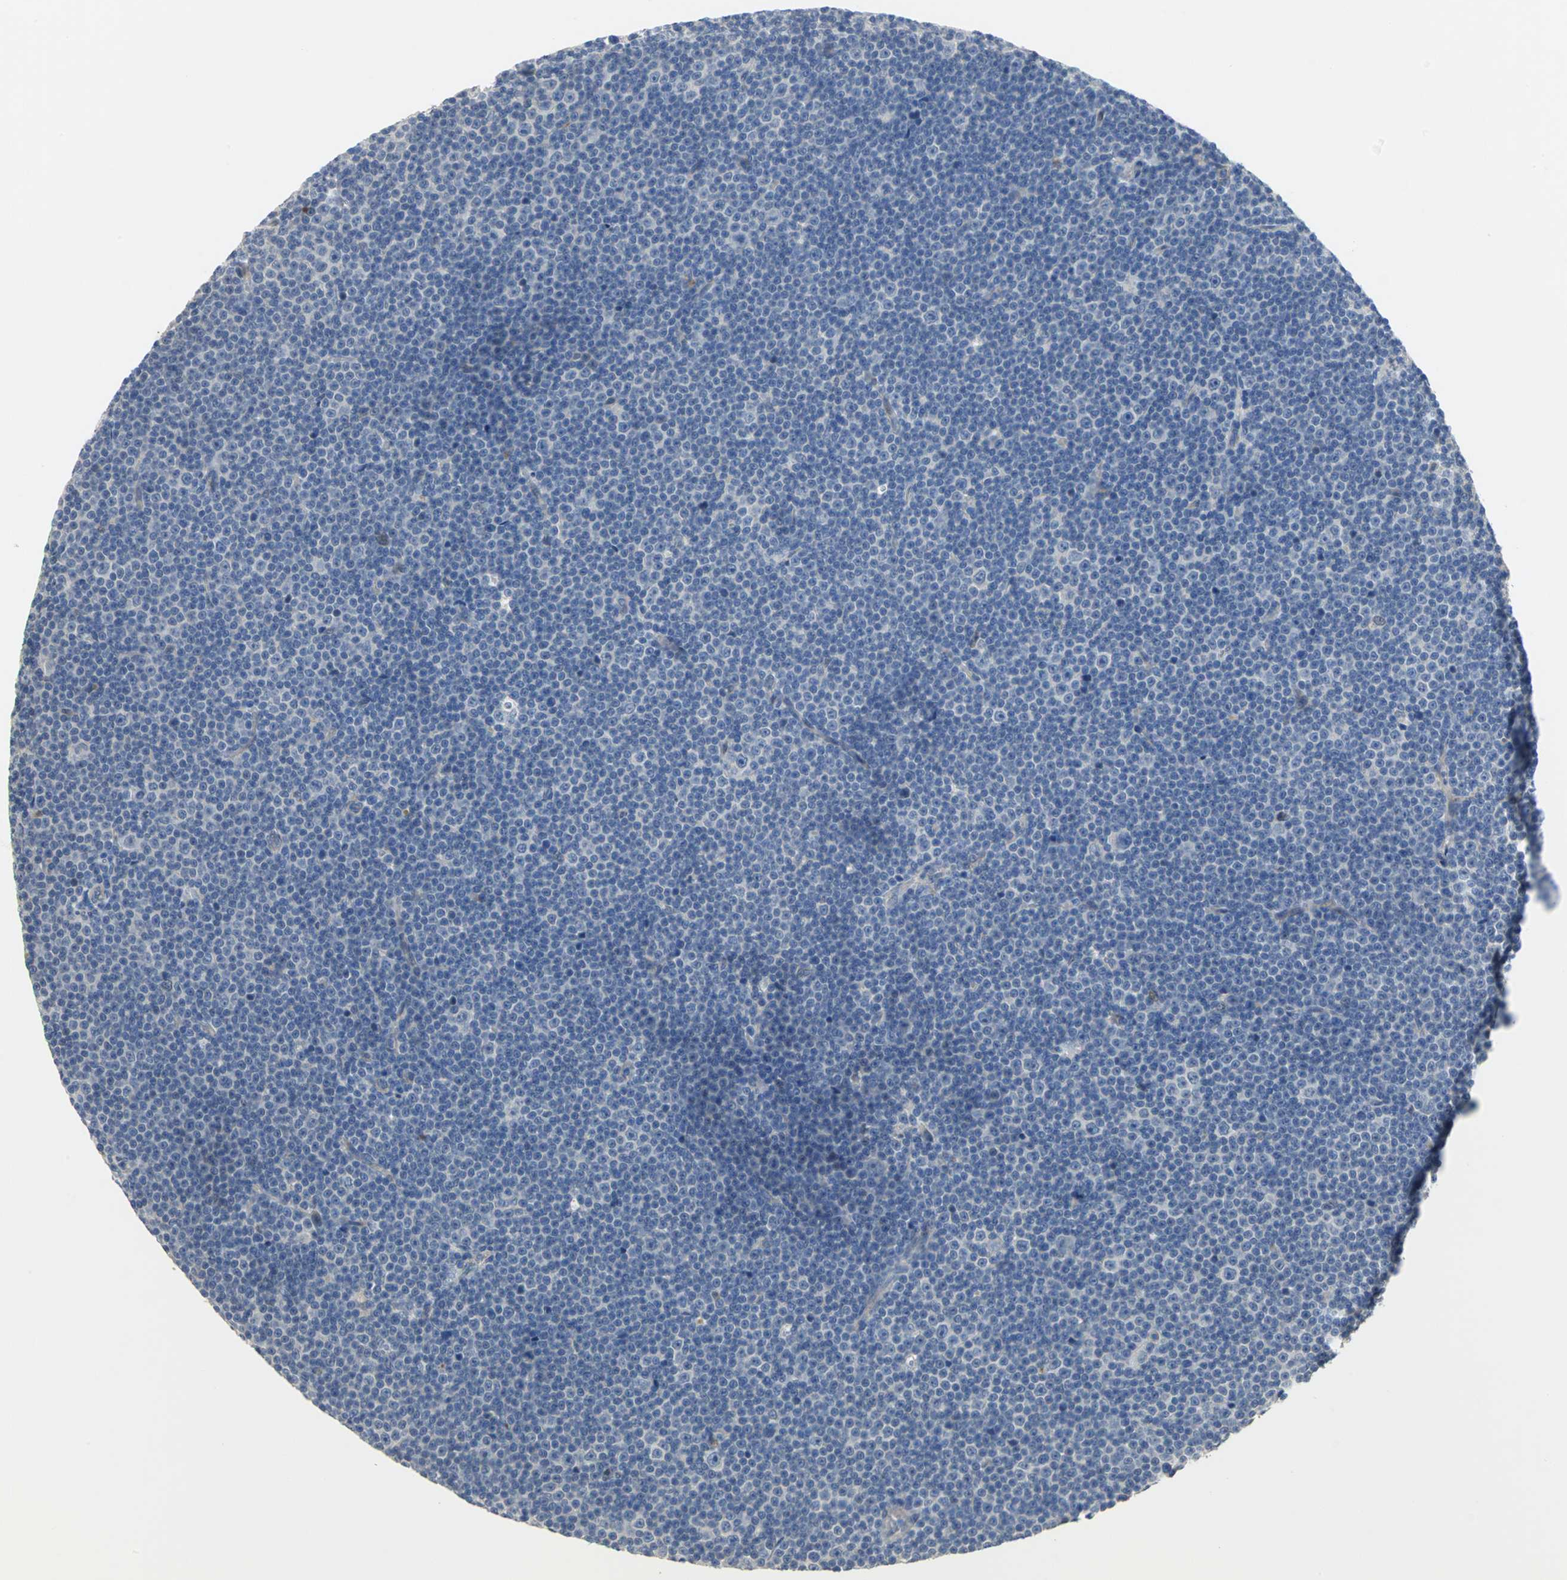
{"staining": {"intensity": "negative", "quantity": "none", "location": "none"}, "tissue": "lymphoma", "cell_type": "Tumor cells", "image_type": "cancer", "snomed": [{"axis": "morphology", "description": "Malignant lymphoma, non-Hodgkin's type, Low grade"}, {"axis": "topography", "description": "Lymph node"}], "caption": "A high-resolution histopathology image shows immunohistochemistry staining of malignant lymphoma, non-Hodgkin's type (low-grade), which reveals no significant positivity in tumor cells. Brightfield microscopy of immunohistochemistry (IHC) stained with DAB (3,3'-diaminobenzidine) (brown) and hematoxylin (blue), captured at high magnification.", "gene": "IL17RB", "patient": {"sex": "female", "age": 67}}